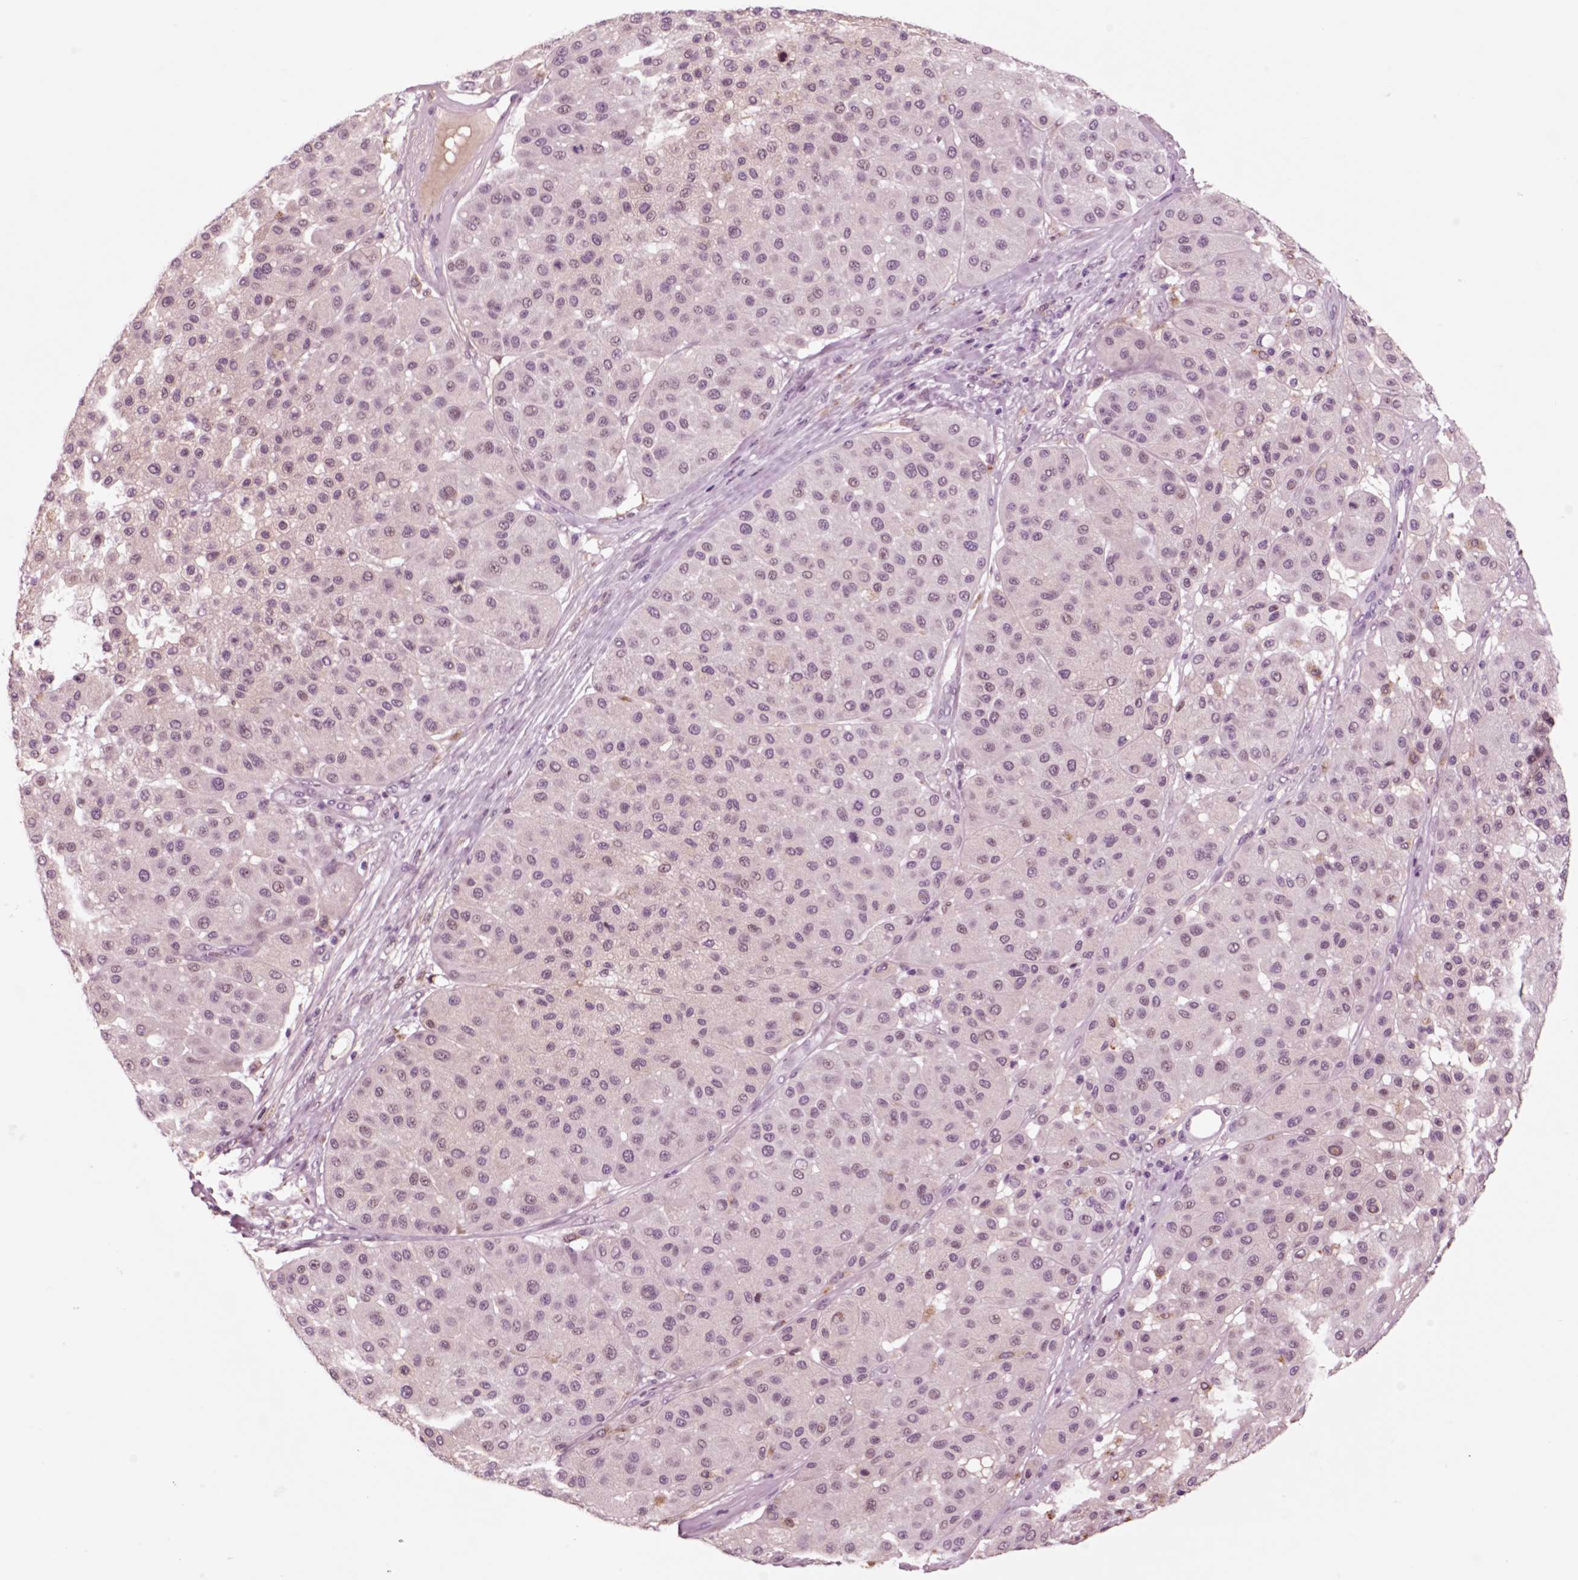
{"staining": {"intensity": "negative", "quantity": "none", "location": "none"}, "tissue": "melanoma", "cell_type": "Tumor cells", "image_type": "cancer", "snomed": [{"axis": "morphology", "description": "Malignant melanoma, Metastatic site"}, {"axis": "topography", "description": "Smooth muscle"}], "caption": "The image demonstrates no staining of tumor cells in malignant melanoma (metastatic site).", "gene": "CHGB", "patient": {"sex": "male", "age": 41}}